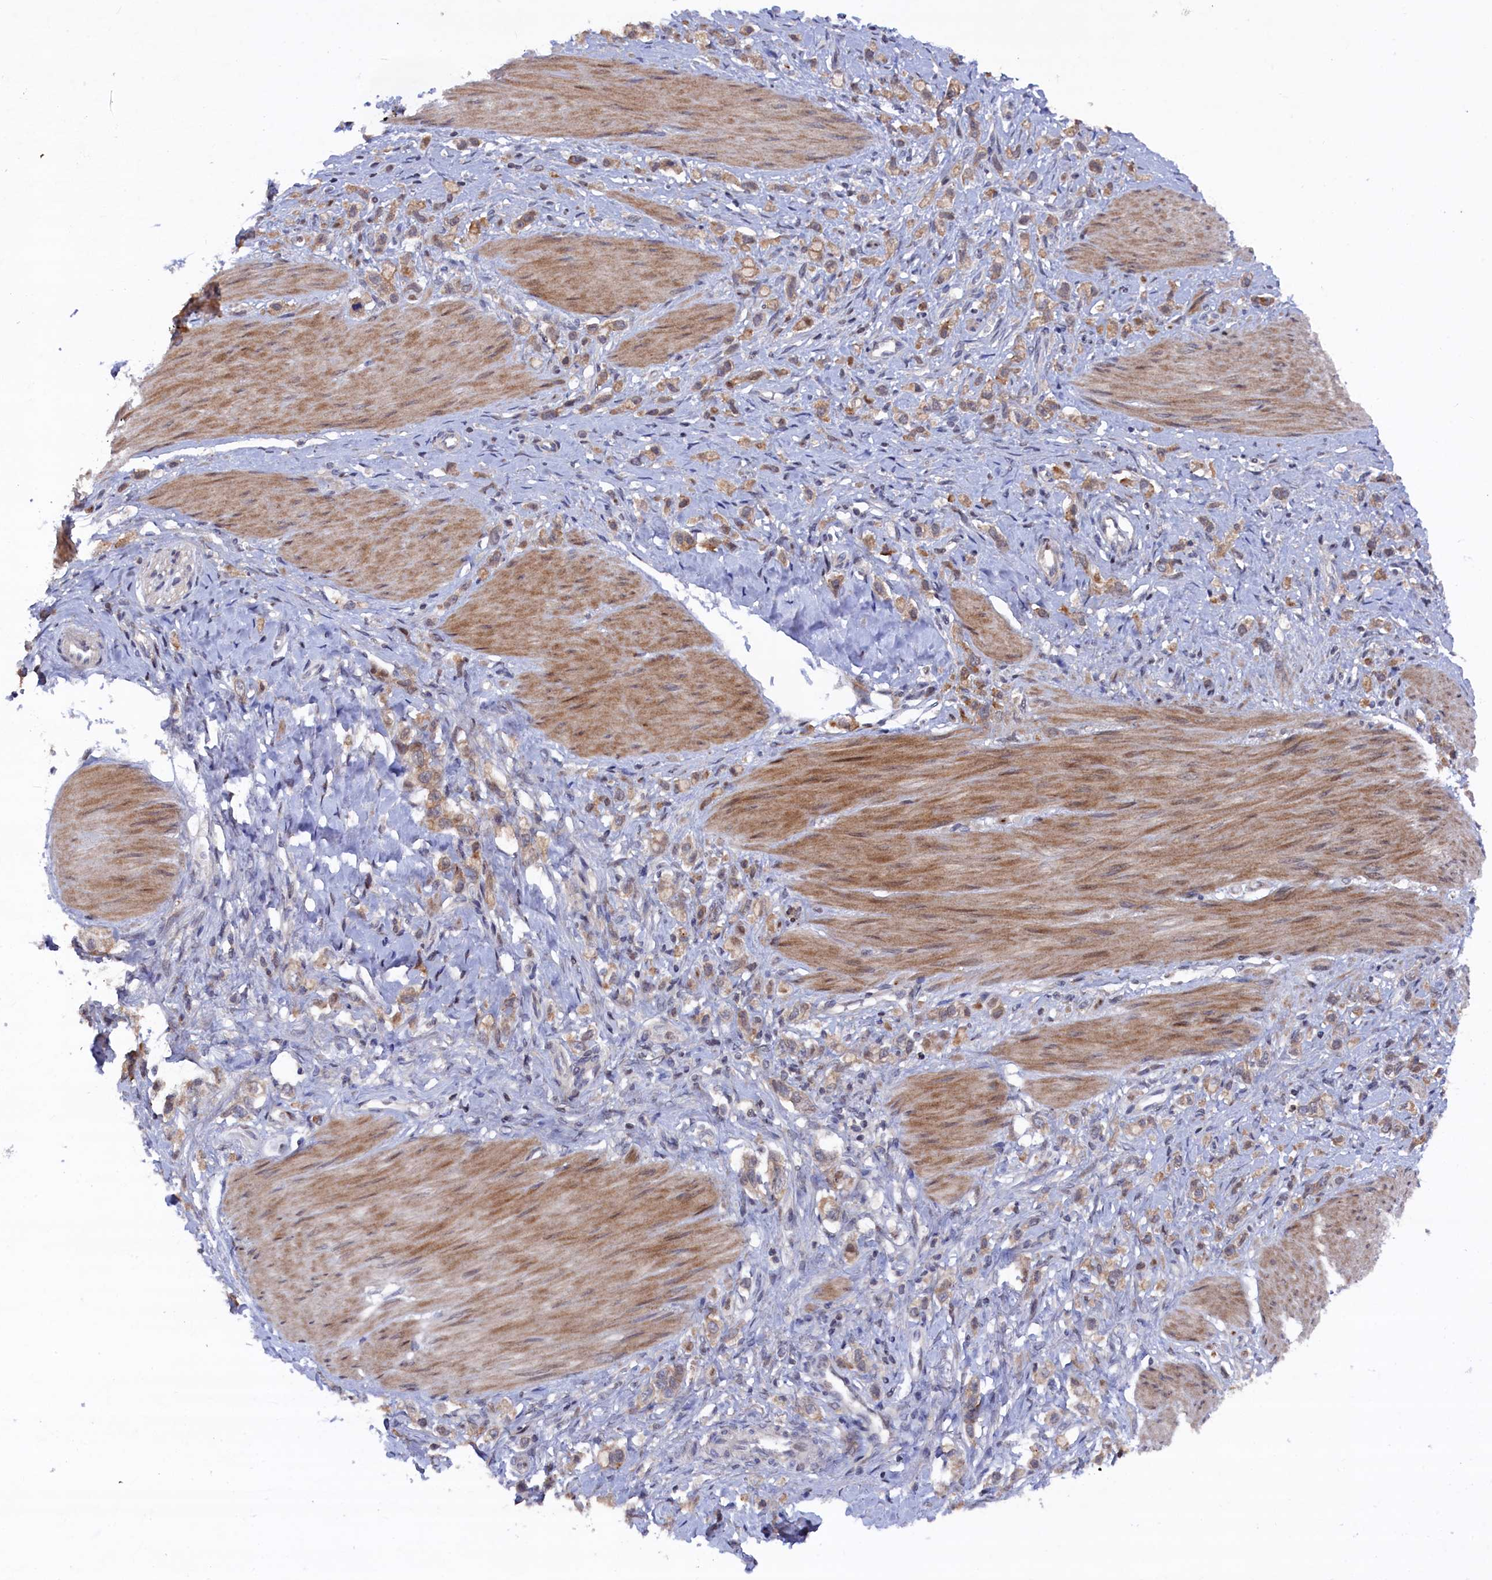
{"staining": {"intensity": "weak", "quantity": ">75%", "location": "cytoplasmic/membranous"}, "tissue": "stomach cancer", "cell_type": "Tumor cells", "image_type": "cancer", "snomed": [{"axis": "morphology", "description": "Adenocarcinoma, NOS"}, {"axis": "topography", "description": "Stomach"}], "caption": "Tumor cells show weak cytoplasmic/membranous positivity in approximately >75% of cells in adenocarcinoma (stomach).", "gene": "TMC5", "patient": {"sex": "female", "age": 65}}